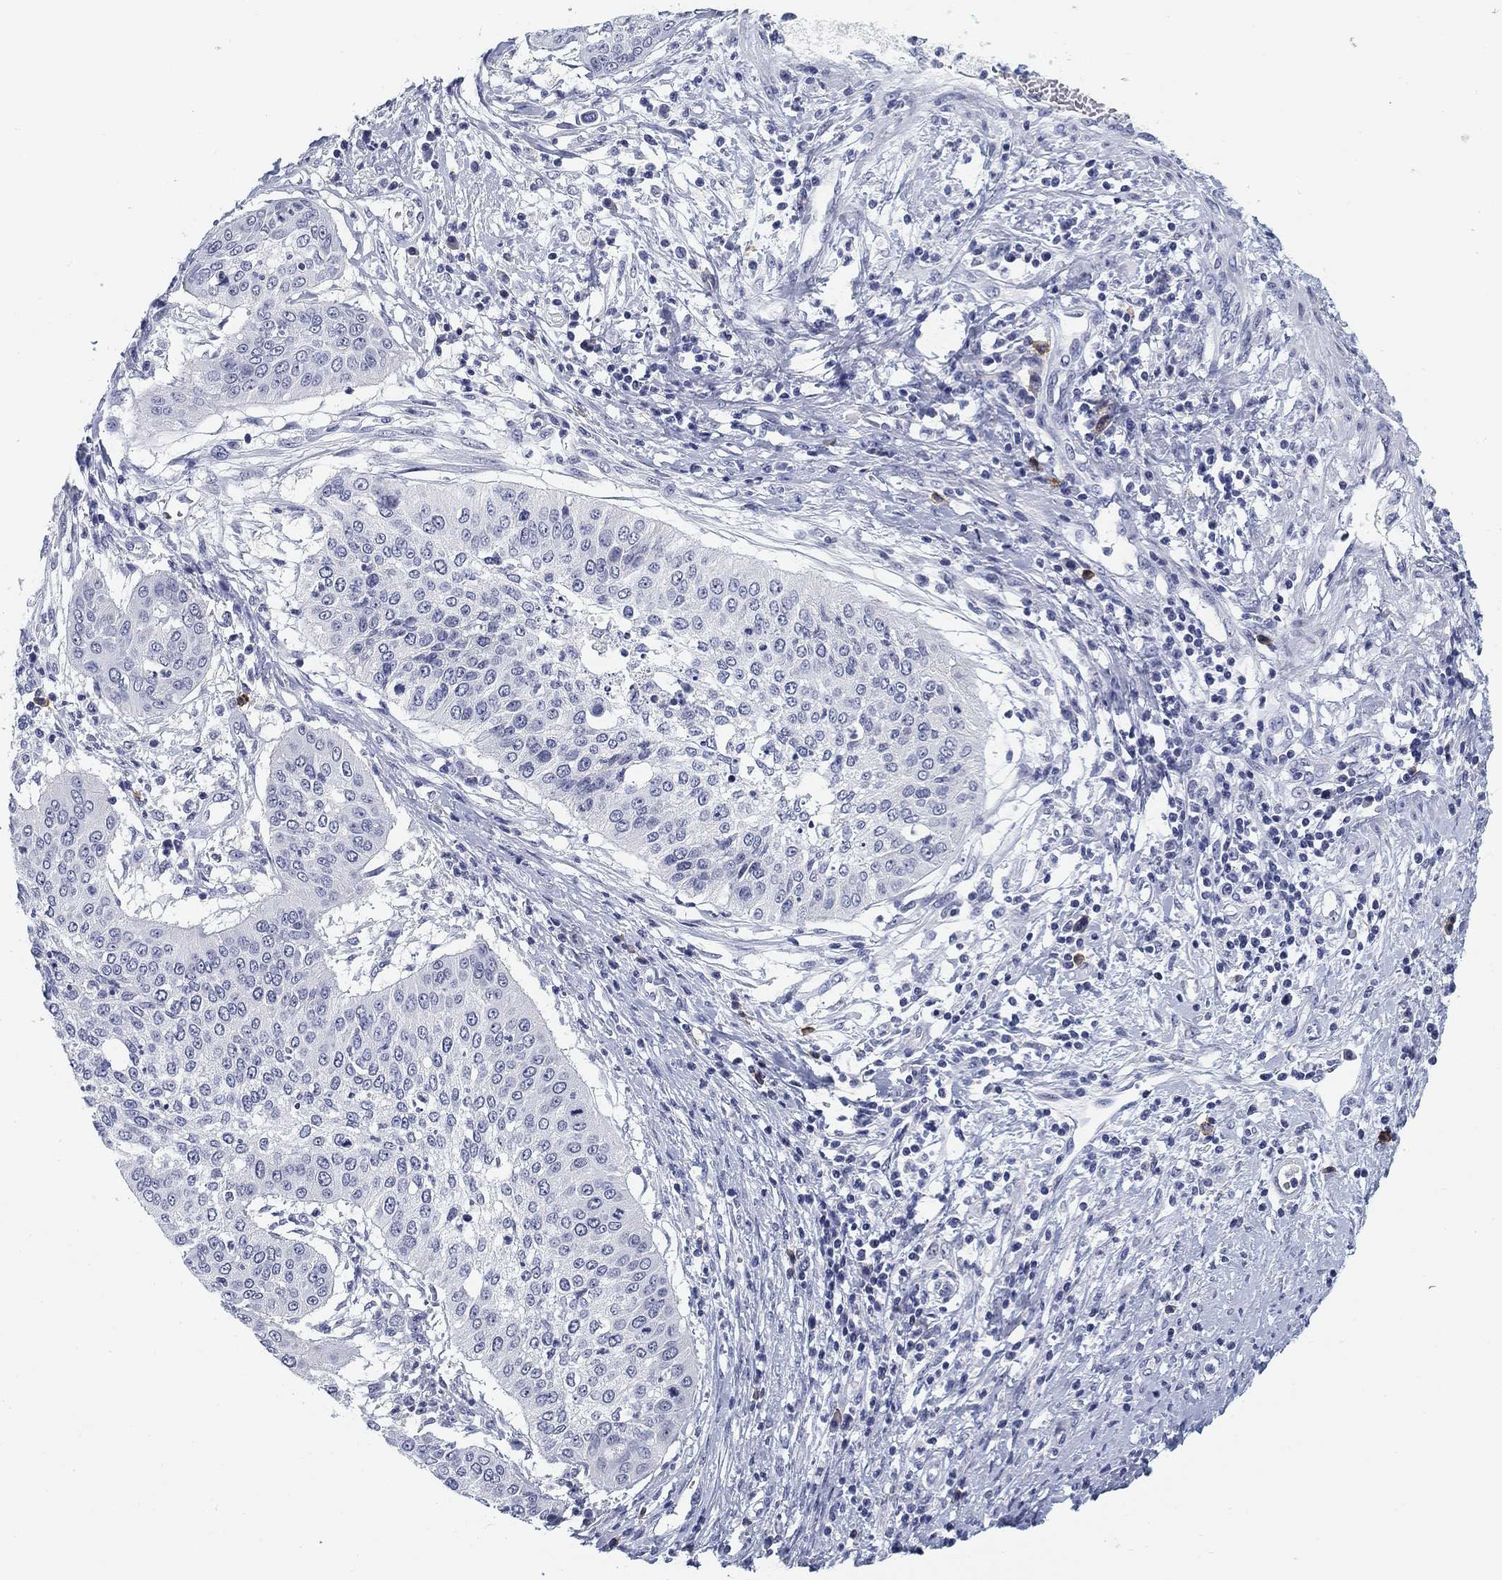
{"staining": {"intensity": "negative", "quantity": "none", "location": "none"}, "tissue": "cervical cancer", "cell_type": "Tumor cells", "image_type": "cancer", "snomed": [{"axis": "morphology", "description": "Normal tissue, NOS"}, {"axis": "morphology", "description": "Squamous cell carcinoma, NOS"}, {"axis": "topography", "description": "Cervix"}], "caption": "Photomicrograph shows no significant protein staining in tumor cells of cervical squamous cell carcinoma.", "gene": "SLC2A5", "patient": {"sex": "female", "age": 39}}